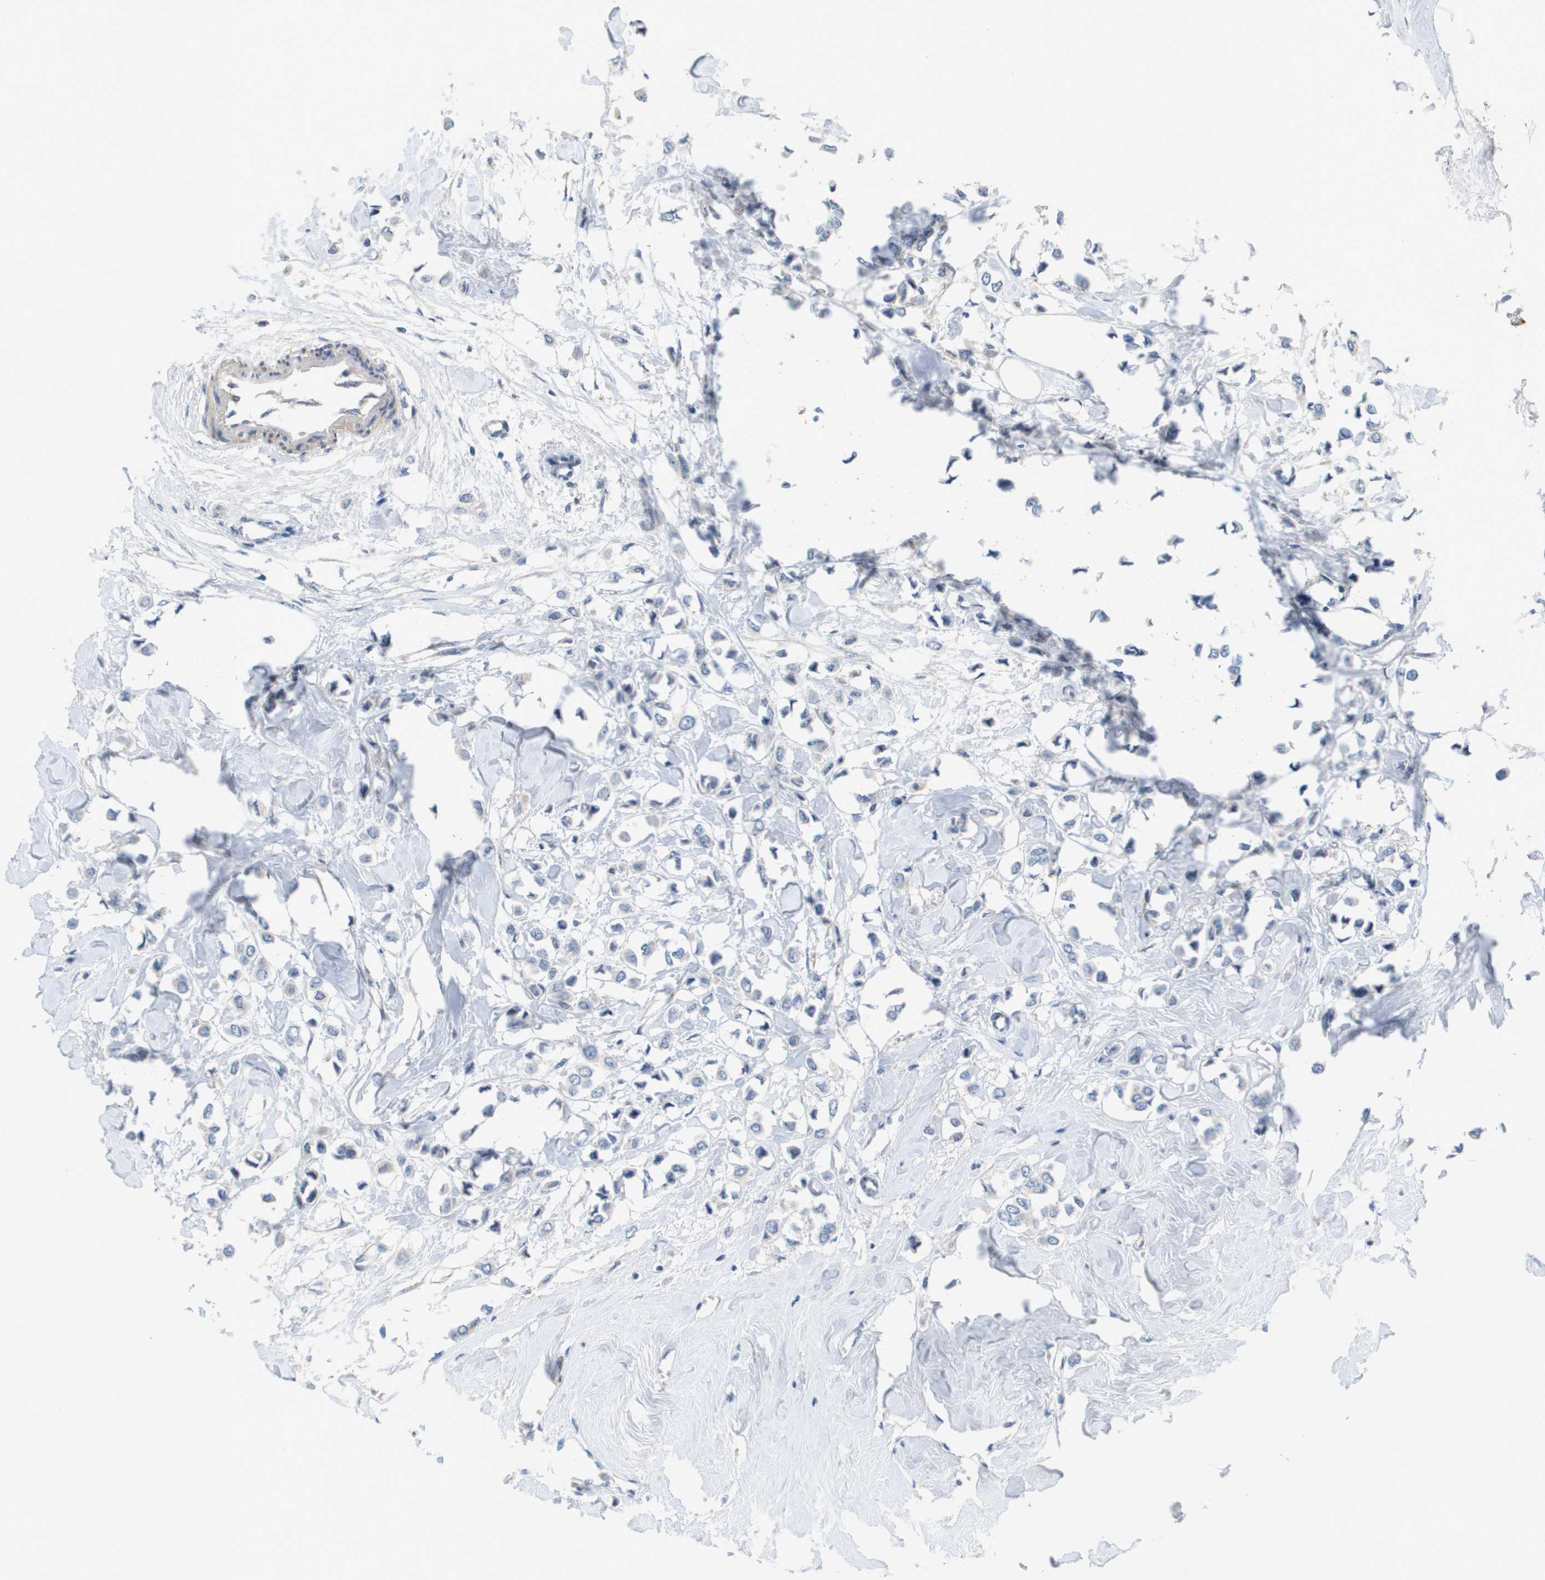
{"staining": {"intensity": "negative", "quantity": "none", "location": "none"}, "tissue": "breast cancer", "cell_type": "Tumor cells", "image_type": "cancer", "snomed": [{"axis": "morphology", "description": "Lobular carcinoma"}, {"axis": "topography", "description": "Breast"}], "caption": "Immunohistochemistry (IHC) histopathology image of neoplastic tissue: human lobular carcinoma (breast) stained with DAB (3,3'-diaminobenzidine) exhibits no significant protein staining in tumor cells.", "gene": "B3GNT5", "patient": {"sex": "female", "age": 51}}